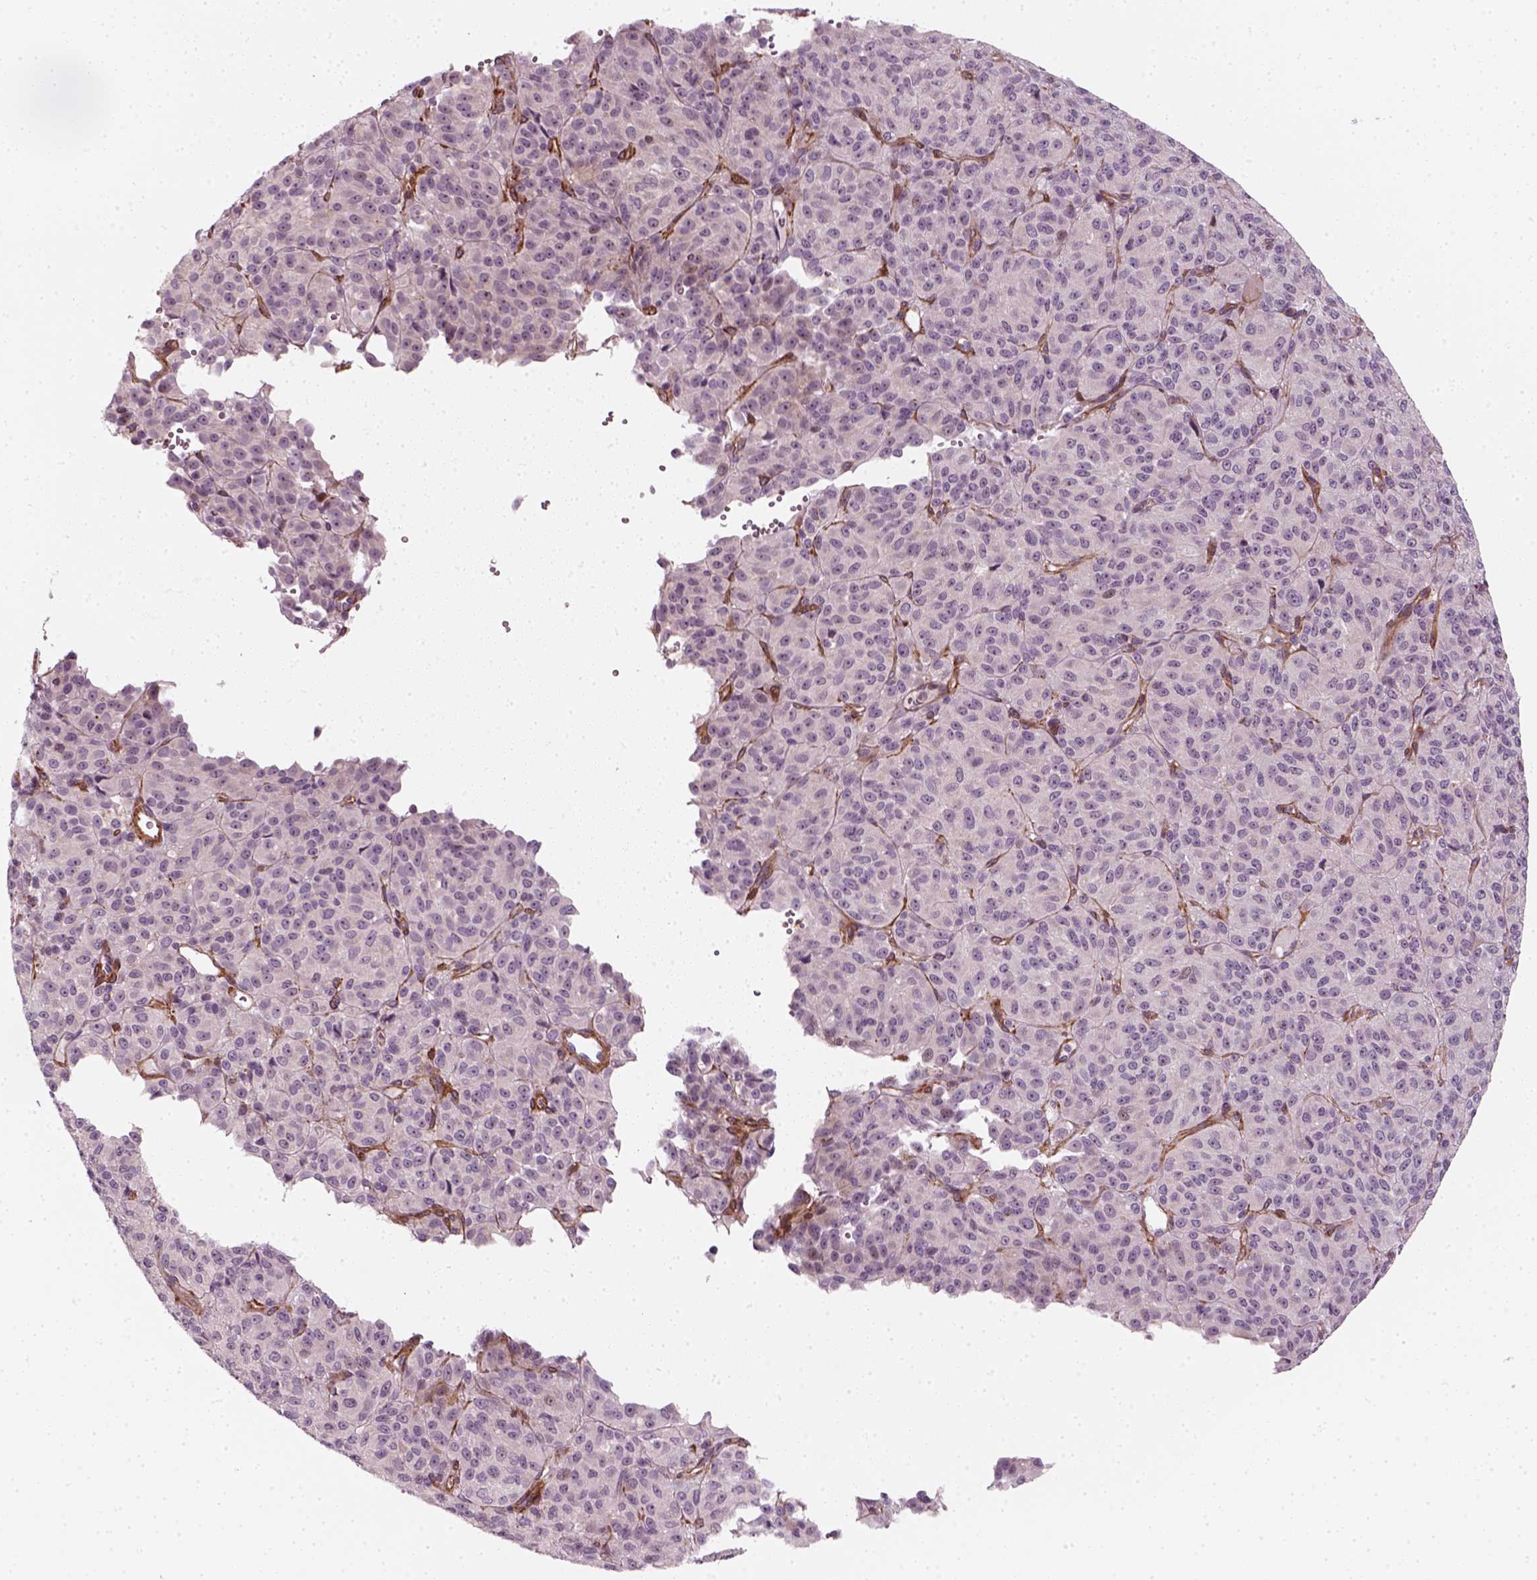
{"staining": {"intensity": "negative", "quantity": "none", "location": "none"}, "tissue": "melanoma", "cell_type": "Tumor cells", "image_type": "cancer", "snomed": [{"axis": "morphology", "description": "Malignant melanoma, Metastatic site"}, {"axis": "topography", "description": "Brain"}], "caption": "A high-resolution histopathology image shows immunohistochemistry staining of melanoma, which demonstrates no significant staining in tumor cells. Nuclei are stained in blue.", "gene": "DNASE1L1", "patient": {"sex": "female", "age": 56}}